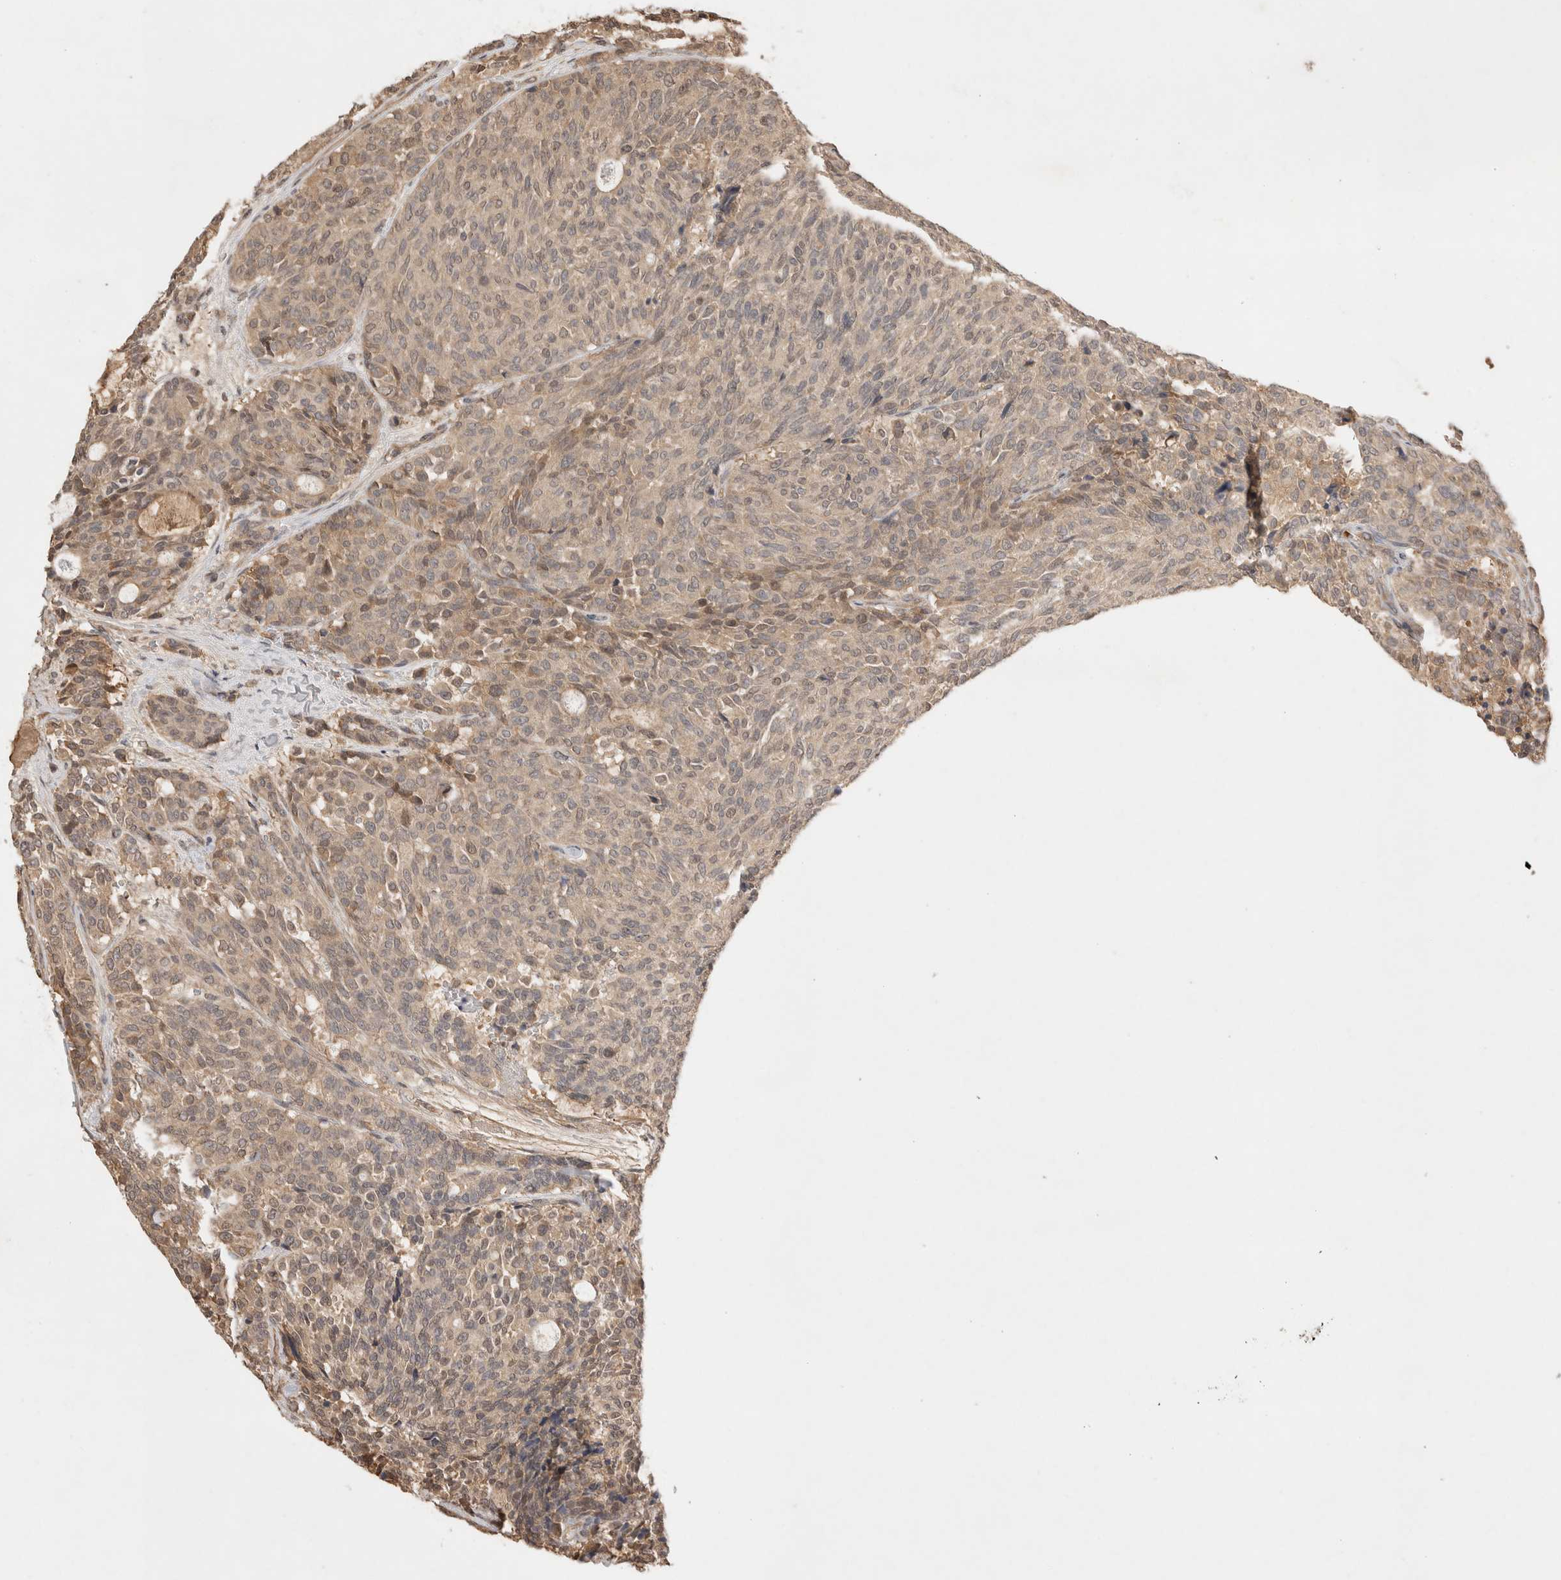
{"staining": {"intensity": "weak", "quantity": ">75%", "location": "cytoplasmic/membranous"}, "tissue": "carcinoid", "cell_type": "Tumor cells", "image_type": "cancer", "snomed": [{"axis": "morphology", "description": "Carcinoid, malignant, NOS"}, {"axis": "topography", "description": "Pancreas"}], "caption": "This is an image of IHC staining of carcinoid, which shows weak staining in the cytoplasmic/membranous of tumor cells.", "gene": "PRMT3", "patient": {"sex": "female", "age": 54}}